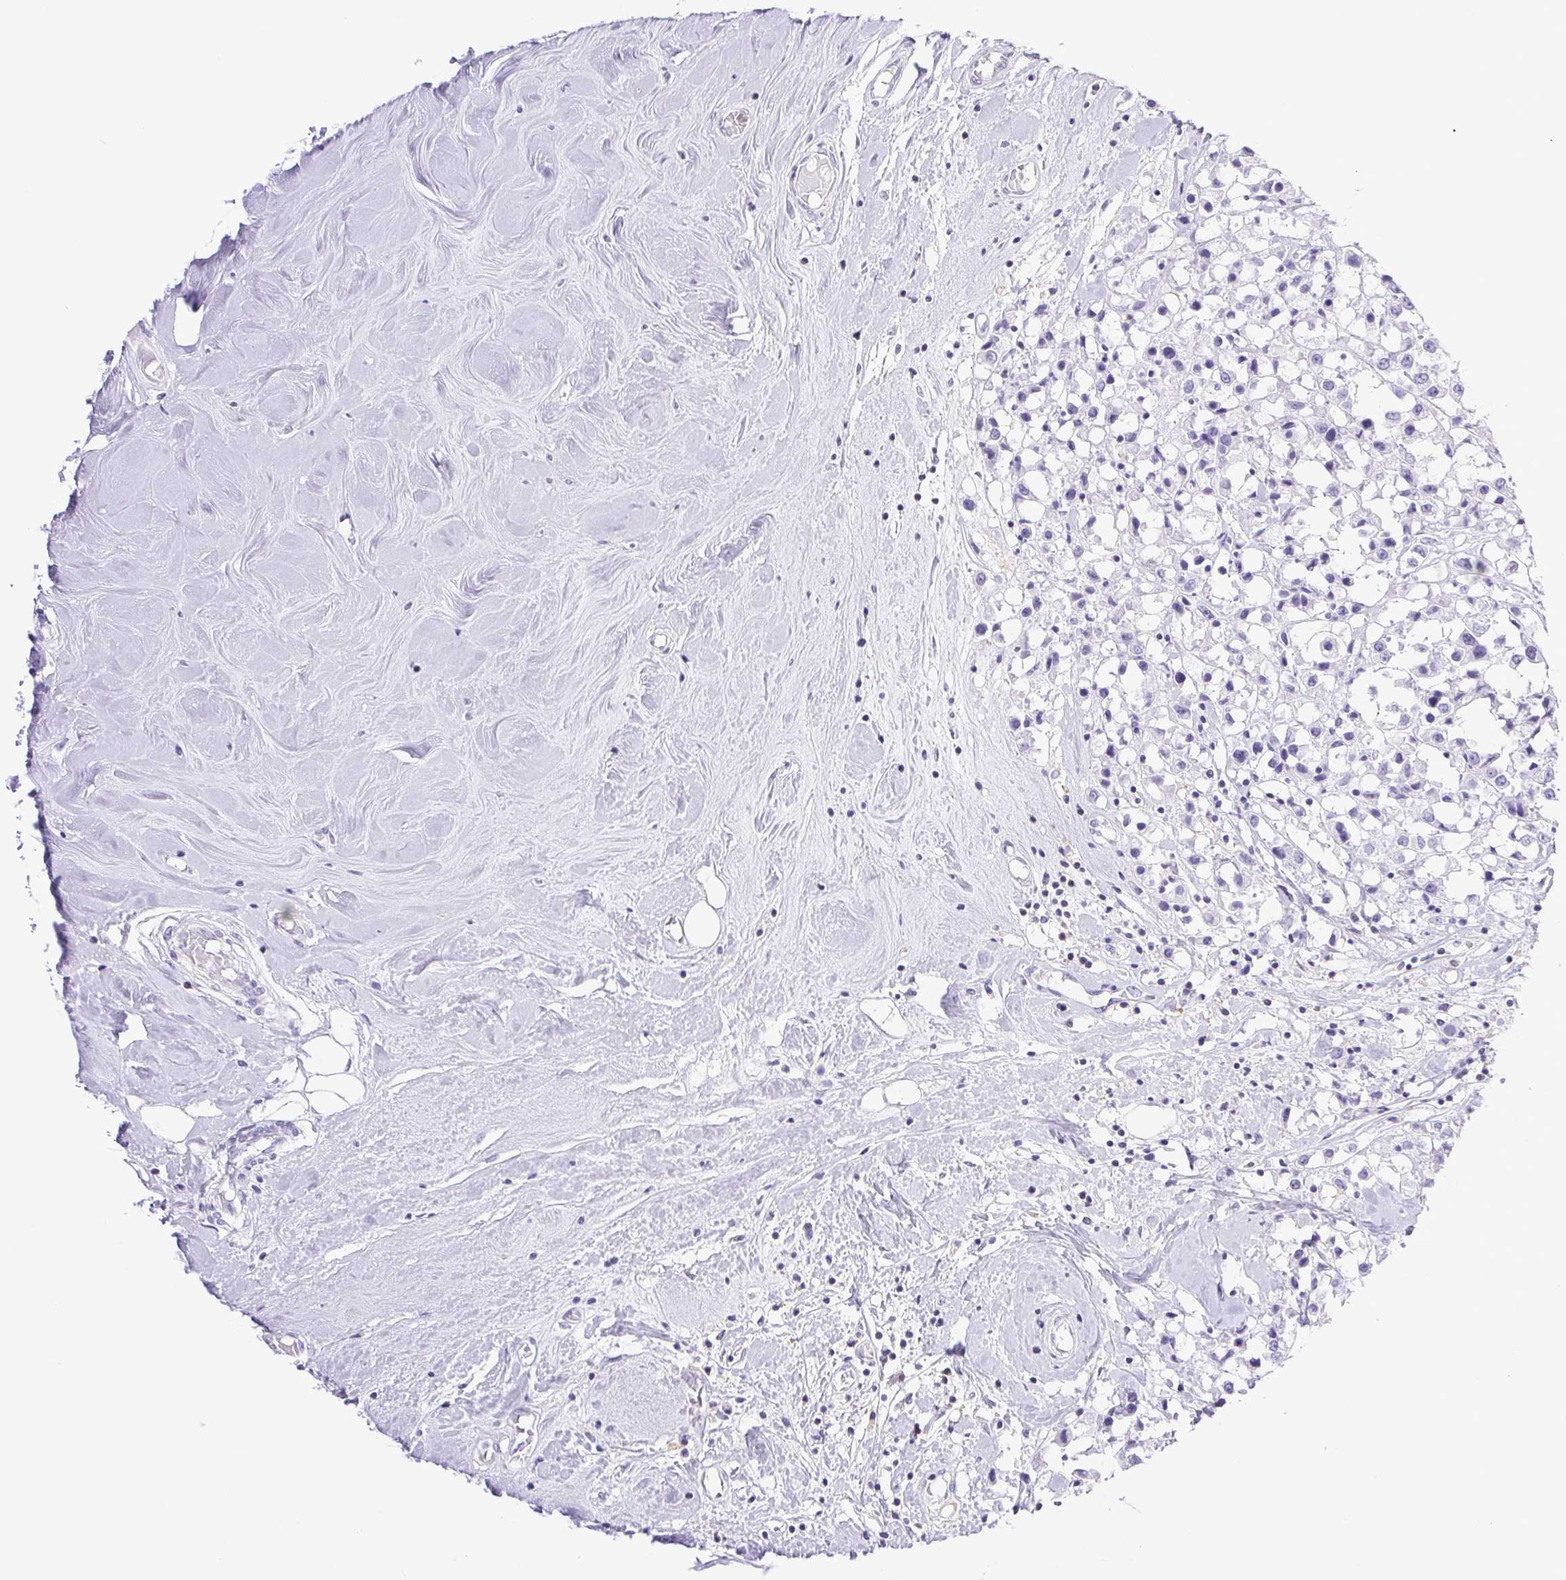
{"staining": {"intensity": "negative", "quantity": "none", "location": "none"}, "tissue": "breast cancer", "cell_type": "Tumor cells", "image_type": "cancer", "snomed": [{"axis": "morphology", "description": "Duct carcinoma"}, {"axis": "topography", "description": "Breast"}], "caption": "Immunohistochemistry (IHC) photomicrograph of human breast invasive ductal carcinoma stained for a protein (brown), which displays no expression in tumor cells.", "gene": "SYNPR", "patient": {"sex": "female", "age": 61}}